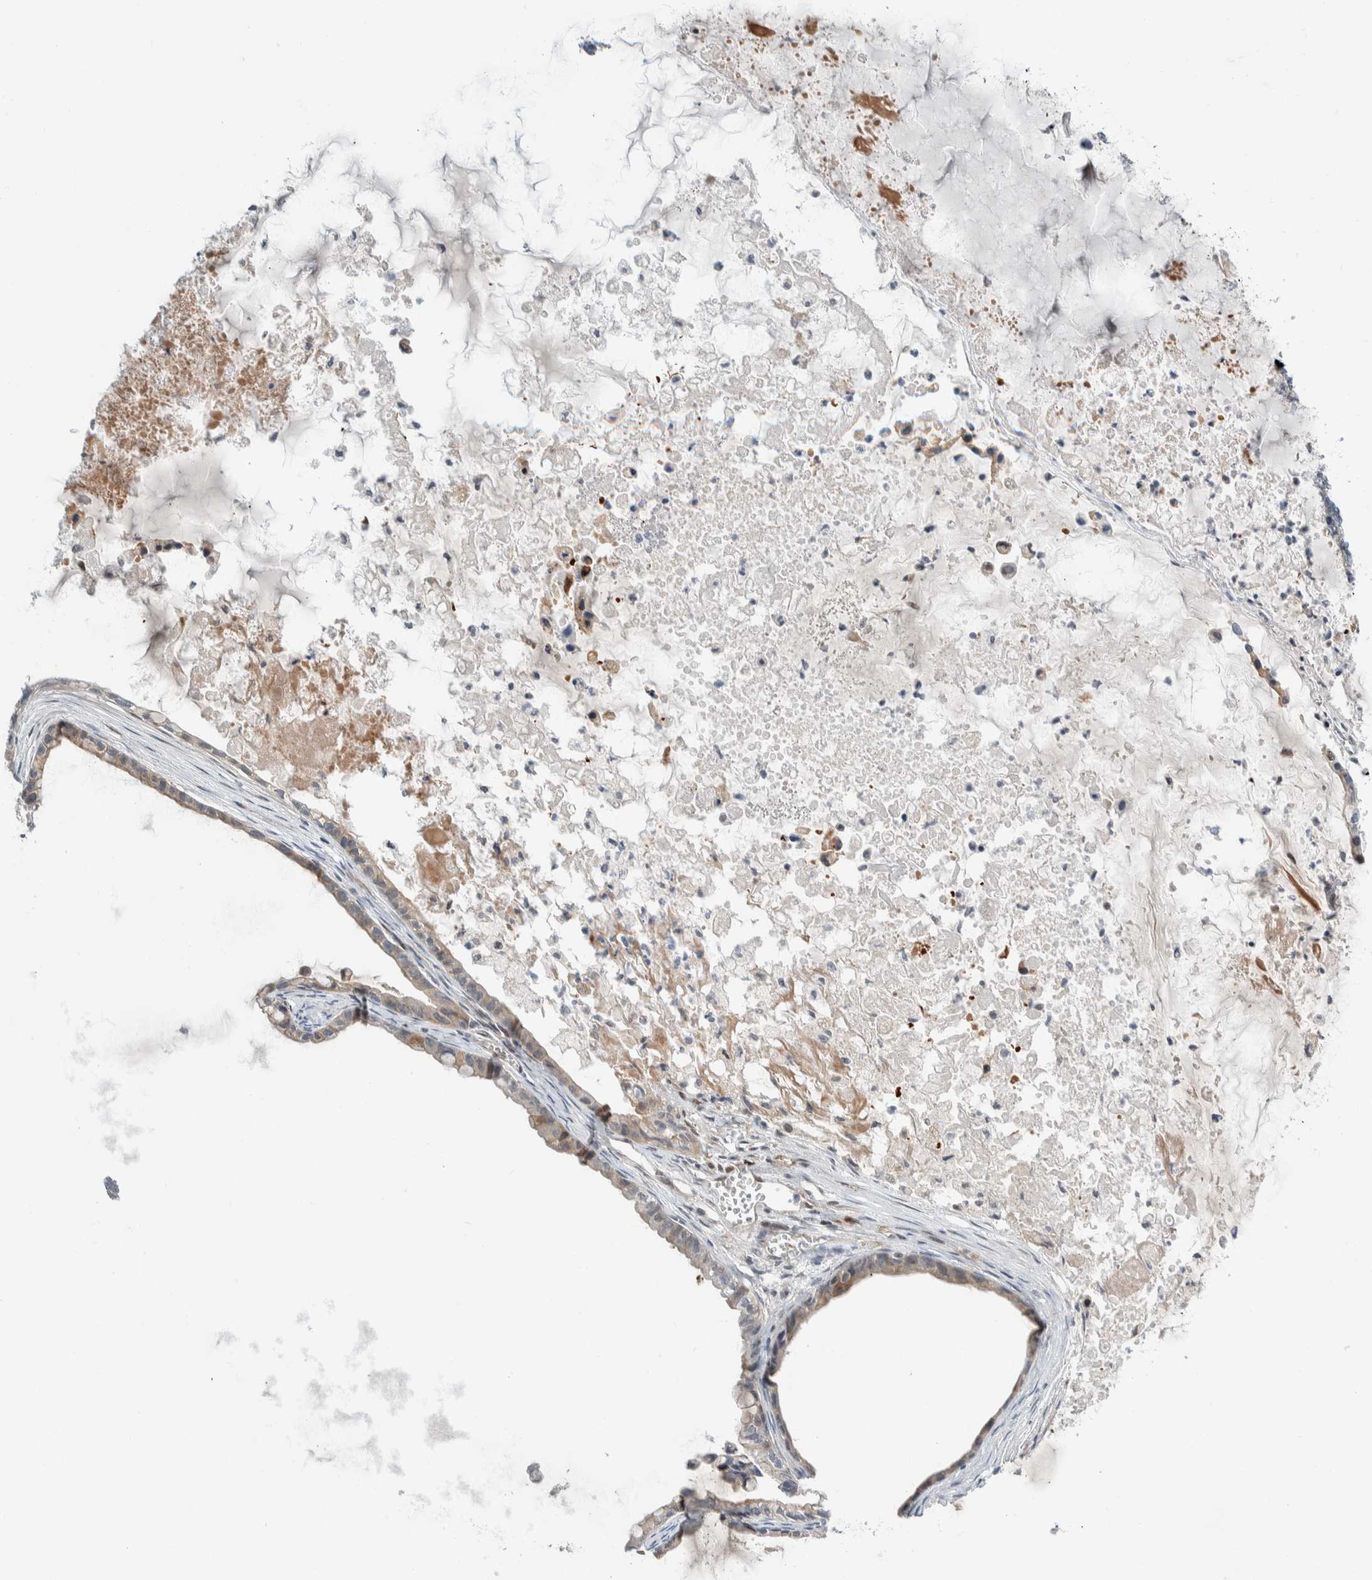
{"staining": {"intensity": "negative", "quantity": "none", "location": "none"}, "tissue": "ovarian cancer", "cell_type": "Tumor cells", "image_type": "cancer", "snomed": [{"axis": "morphology", "description": "Cystadenocarcinoma, mucinous, NOS"}, {"axis": "topography", "description": "Ovary"}], "caption": "Micrograph shows no significant protein staining in tumor cells of ovarian mucinous cystadenocarcinoma.", "gene": "NCR3LG1", "patient": {"sex": "female", "age": 80}}